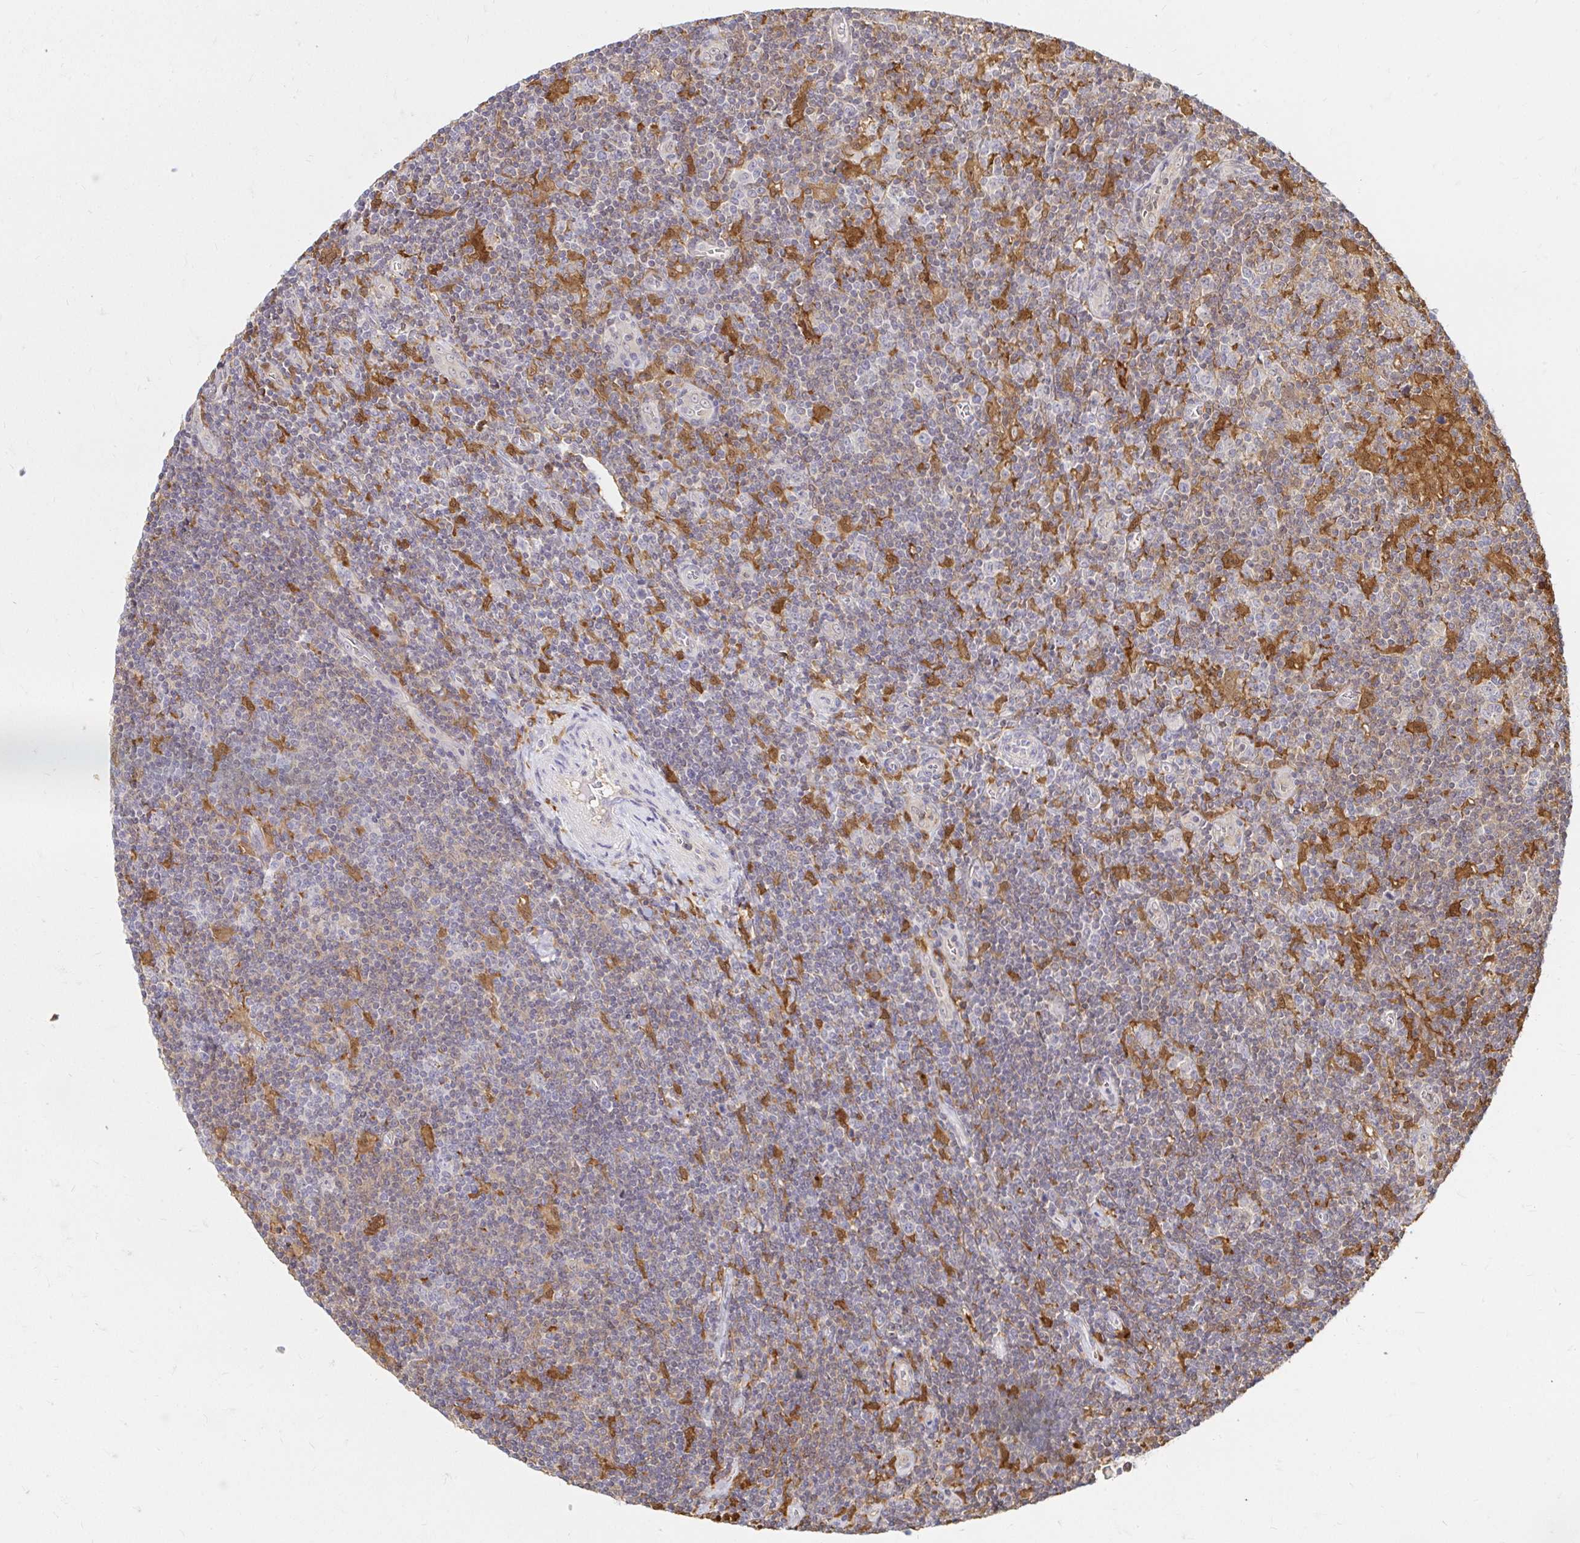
{"staining": {"intensity": "negative", "quantity": "none", "location": "none"}, "tissue": "lymphoma", "cell_type": "Tumor cells", "image_type": "cancer", "snomed": [{"axis": "morphology", "description": "Hodgkin's disease, NOS"}, {"axis": "topography", "description": "Lymph node"}], "caption": "DAB immunohistochemical staining of human Hodgkin's disease exhibits no significant staining in tumor cells.", "gene": "PYCARD", "patient": {"sex": "male", "age": 40}}